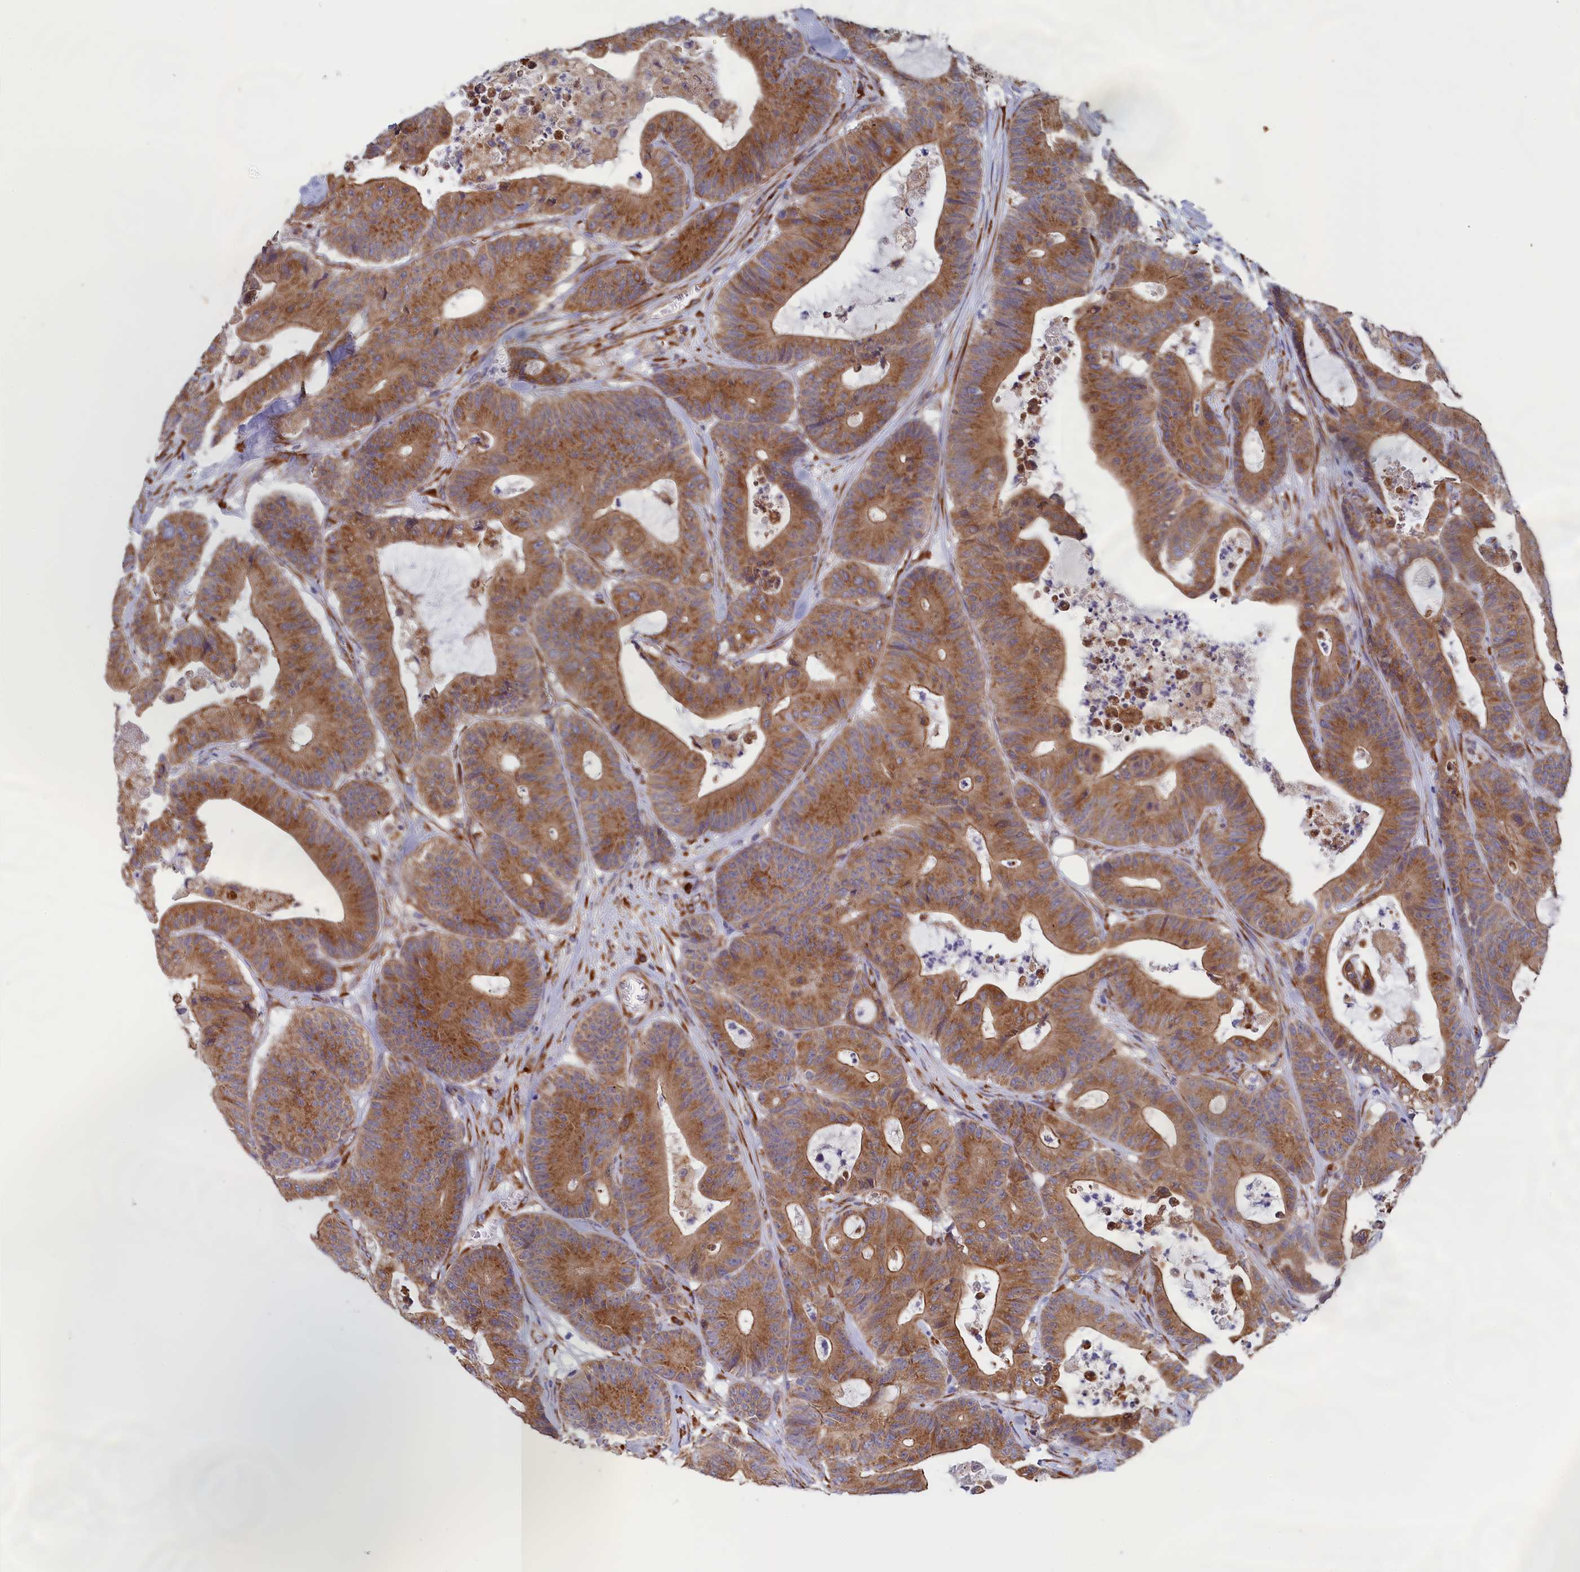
{"staining": {"intensity": "moderate", "quantity": ">75%", "location": "cytoplasmic/membranous"}, "tissue": "colorectal cancer", "cell_type": "Tumor cells", "image_type": "cancer", "snomed": [{"axis": "morphology", "description": "Adenocarcinoma, NOS"}, {"axis": "topography", "description": "Colon"}], "caption": "Immunohistochemical staining of colorectal cancer (adenocarcinoma) displays moderate cytoplasmic/membranous protein staining in about >75% of tumor cells.", "gene": "CCDC68", "patient": {"sex": "female", "age": 84}}